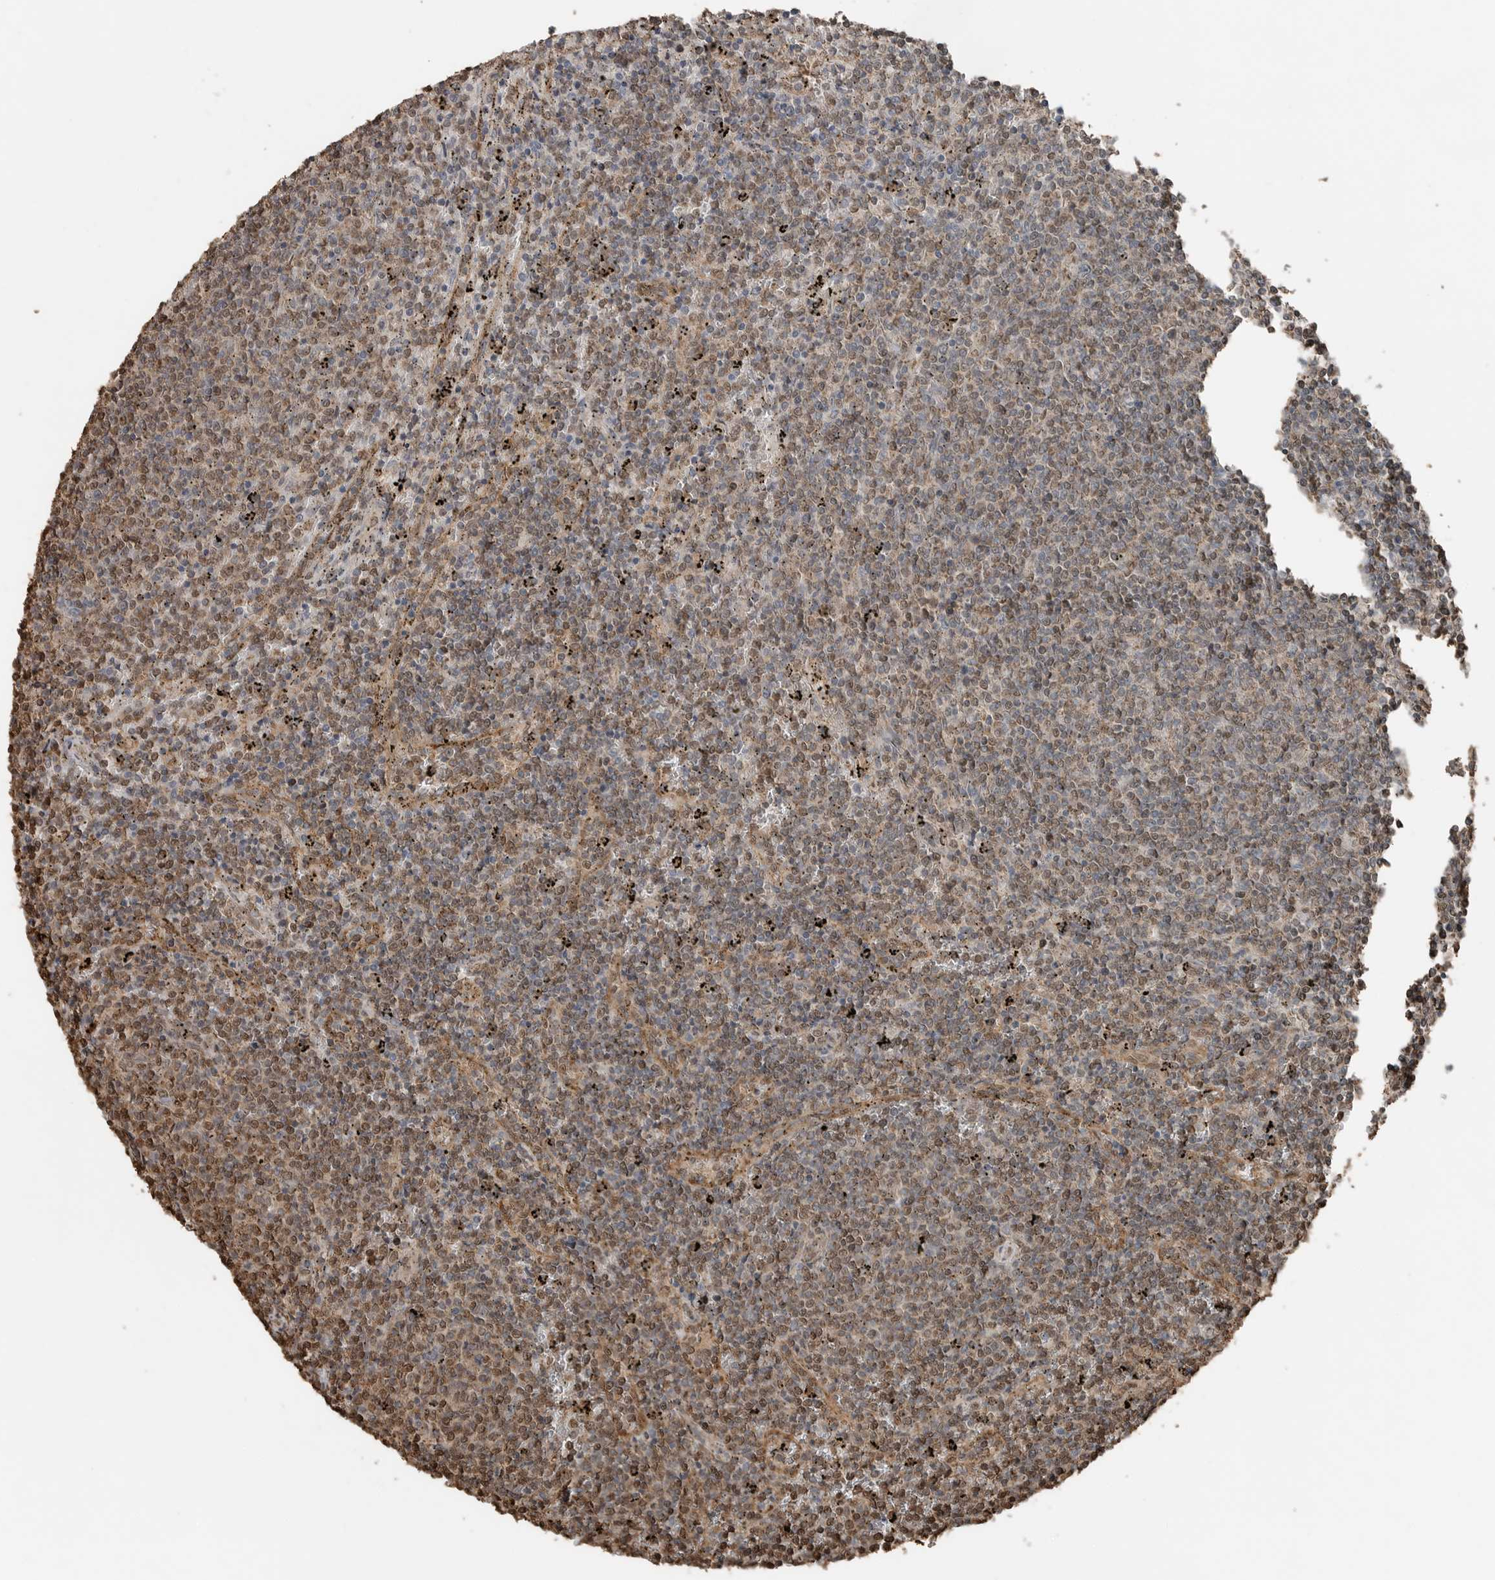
{"staining": {"intensity": "weak", "quantity": ">75%", "location": "cytoplasmic/membranous,nuclear"}, "tissue": "lymphoma", "cell_type": "Tumor cells", "image_type": "cancer", "snomed": [{"axis": "morphology", "description": "Malignant lymphoma, non-Hodgkin's type, Low grade"}, {"axis": "topography", "description": "Spleen"}], "caption": "Immunohistochemistry (IHC) micrograph of neoplastic tissue: lymphoma stained using immunohistochemistry demonstrates low levels of weak protein expression localized specifically in the cytoplasmic/membranous and nuclear of tumor cells, appearing as a cytoplasmic/membranous and nuclear brown color.", "gene": "BLZF1", "patient": {"sex": "female", "age": 50}}